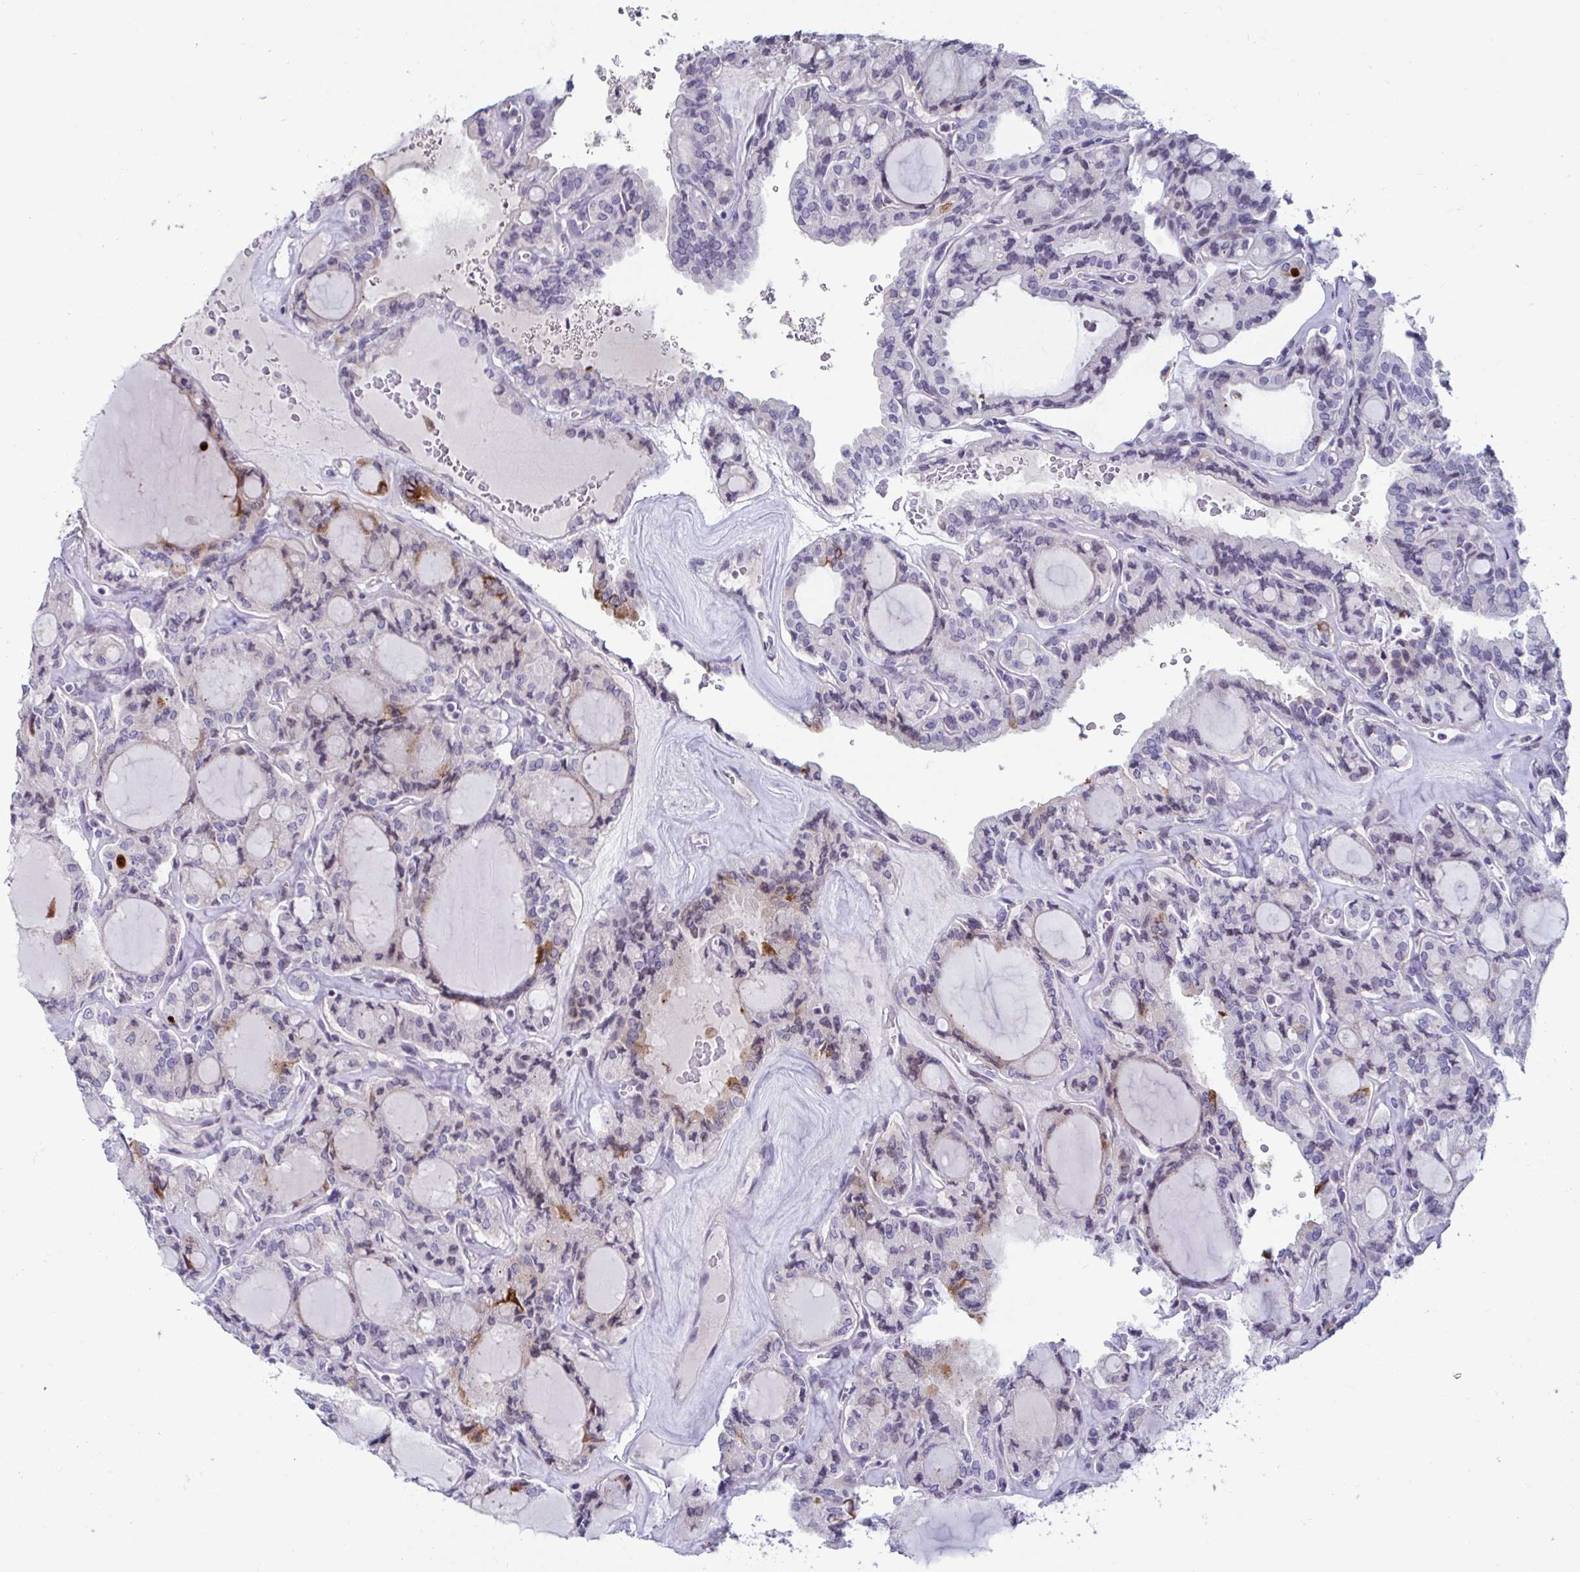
{"staining": {"intensity": "strong", "quantity": "25%-75%", "location": "cytoplasmic/membranous"}, "tissue": "thyroid cancer", "cell_type": "Tumor cells", "image_type": "cancer", "snomed": [{"axis": "morphology", "description": "Papillary adenocarcinoma, NOS"}, {"axis": "topography", "description": "Thyroid gland"}], "caption": "Papillary adenocarcinoma (thyroid) was stained to show a protein in brown. There is high levels of strong cytoplasmic/membranous positivity in approximately 25%-75% of tumor cells.", "gene": "GSTM1", "patient": {"sex": "male", "age": 87}}